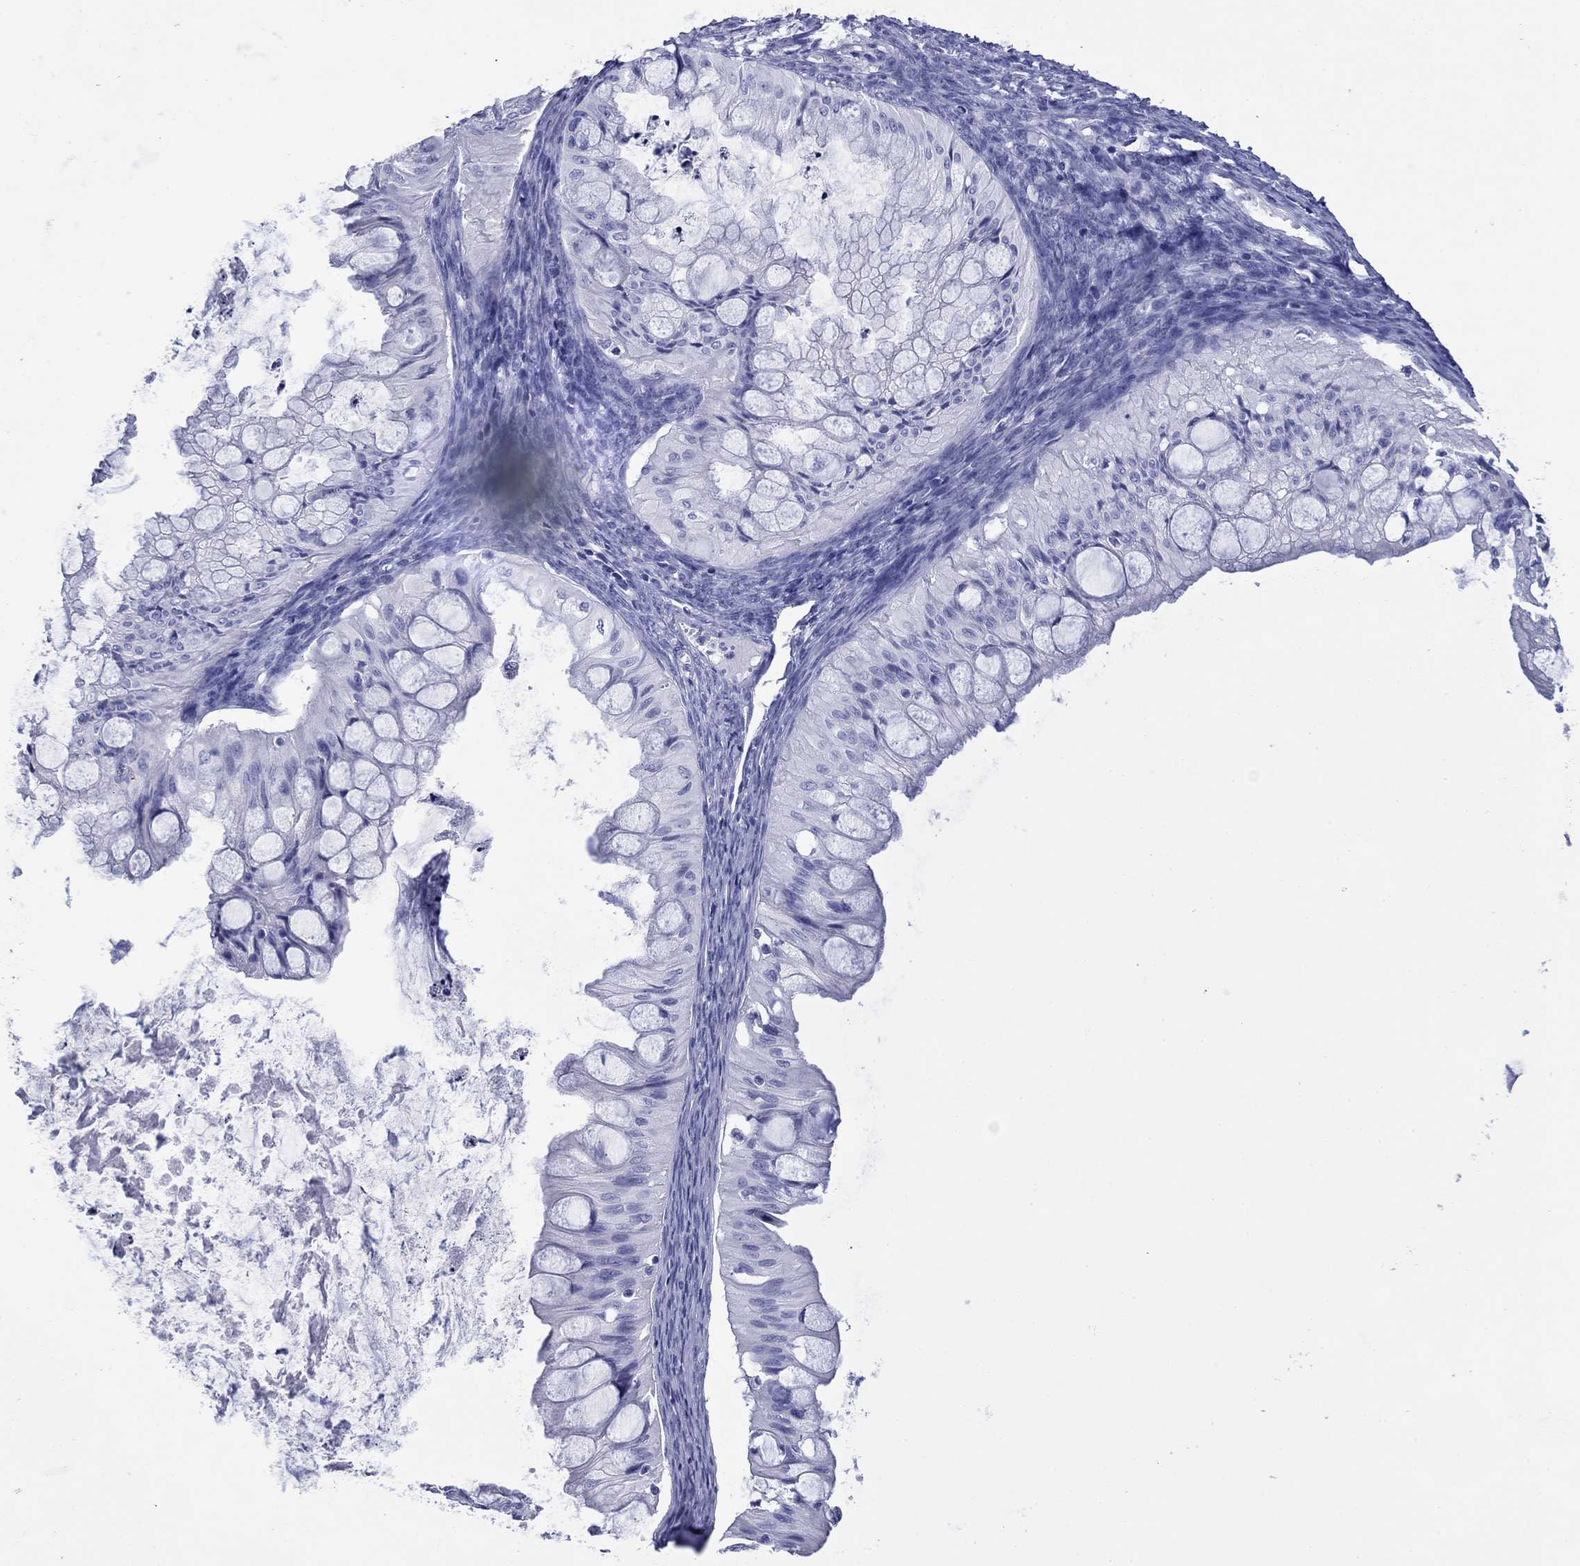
{"staining": {"intensity": "negative", "quantity": "none", "location": "none"}, "tissue": "ovarian cancer", "cell_type": "Tumor cells", "image_type": "cancer", "snomed": [{"axis": "morphology", "description": "Cystadenocarcinoma, mucinous, NOS"}, {"axis": "topography", "description": "Ovary"}], "caption": "Tumor cells show no significant protein positivity in mucinous cystadenocarcinoma (ovarian).", "gene": "ROM1", "patient": {"sex": "female", "age": 57}}